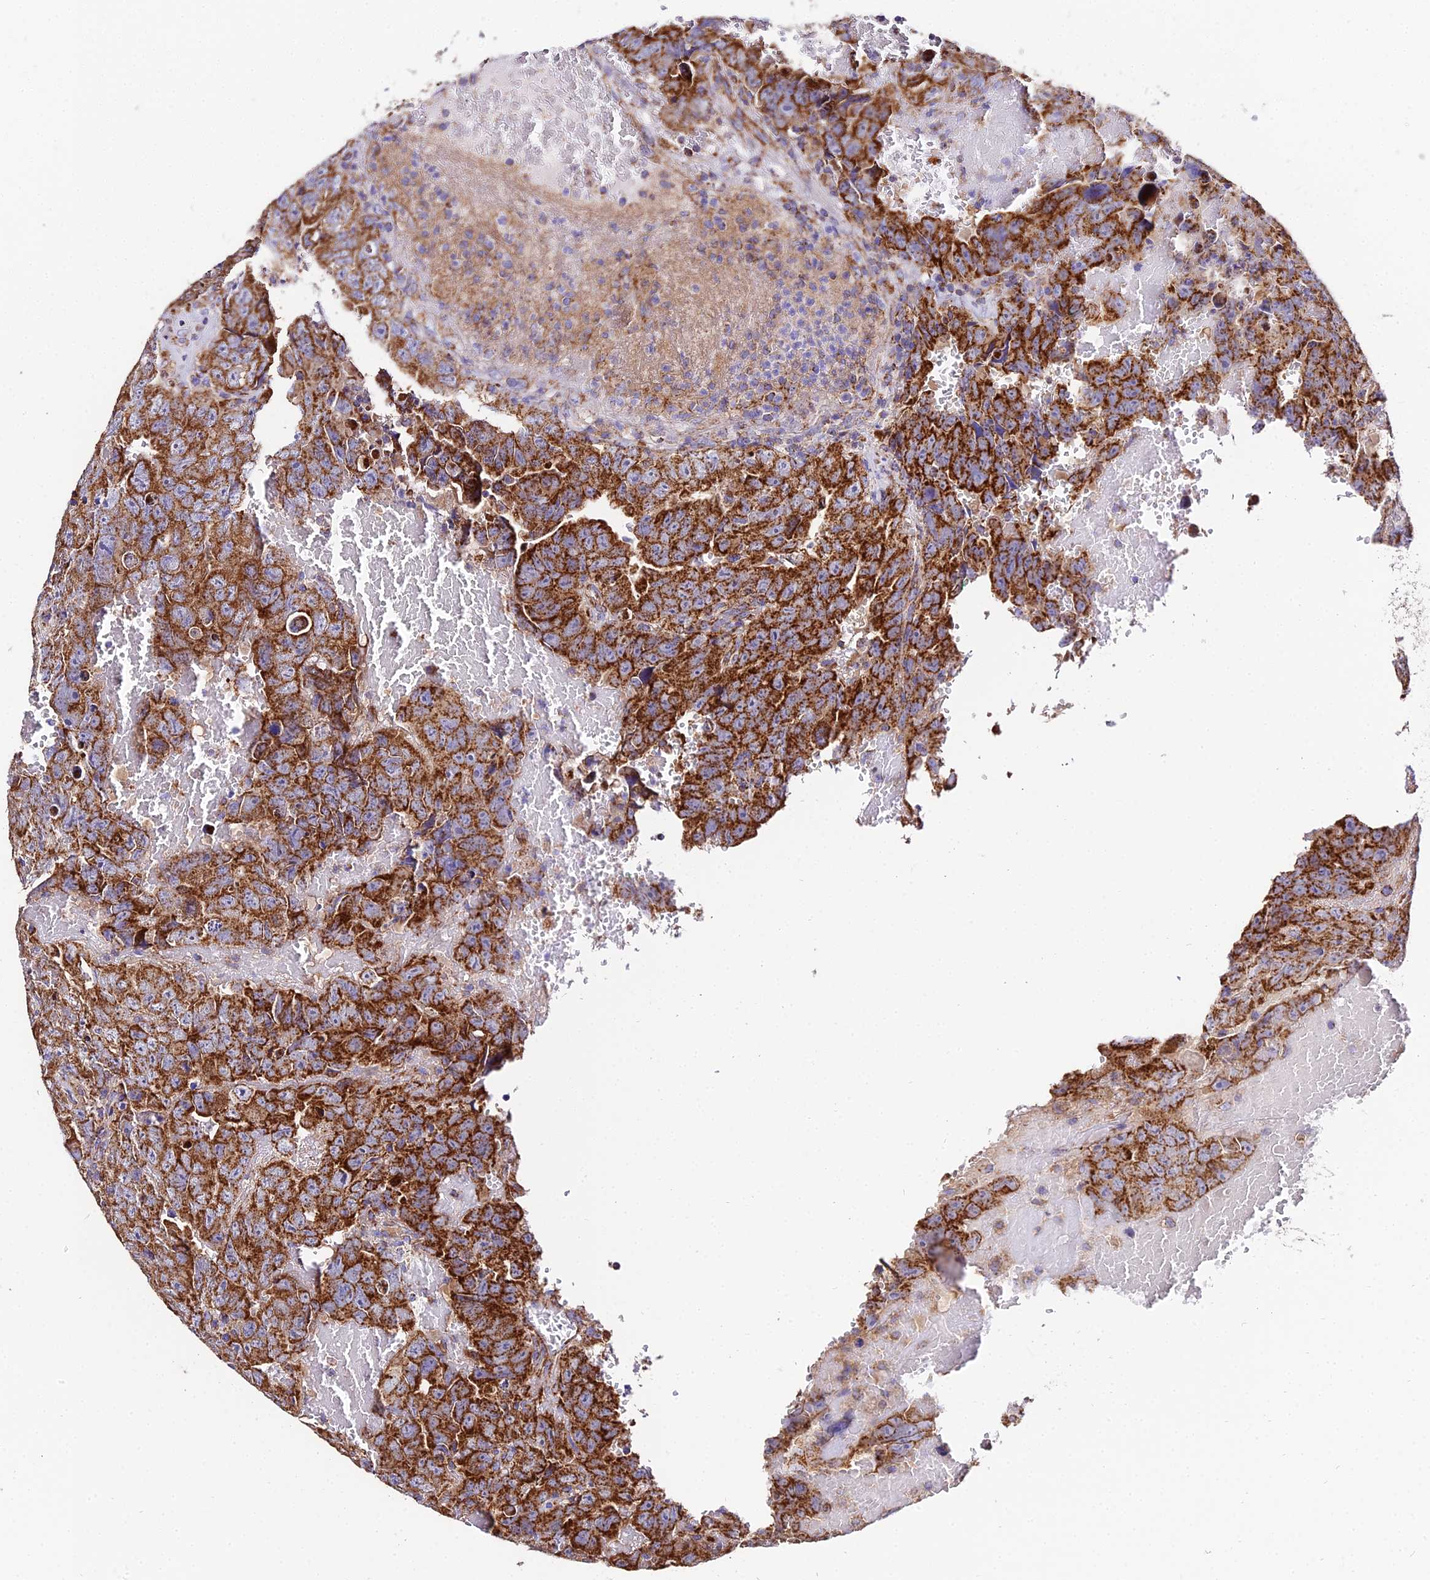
{"staining": {"intensity": "strong", "quantity": ">75%", "location": "cytoplasmic/membranous"}, "tissue": "testis cancer", "cell_type": "Tumor cells", "image_type": "cancer", "snomed": [{"axis": "morphology", "description": "Carcinoma, Embryonal, NOS"}, {"axis": "topography", "description": "Testis"}], "caption": "A photomicrograph of human testis cancer stained for a protein exhibits strong cytoplasmic/membranous brown staining in tumor cells.", "gene": "OCIAD1", "patient": {"sex": "male", "age": 45}}